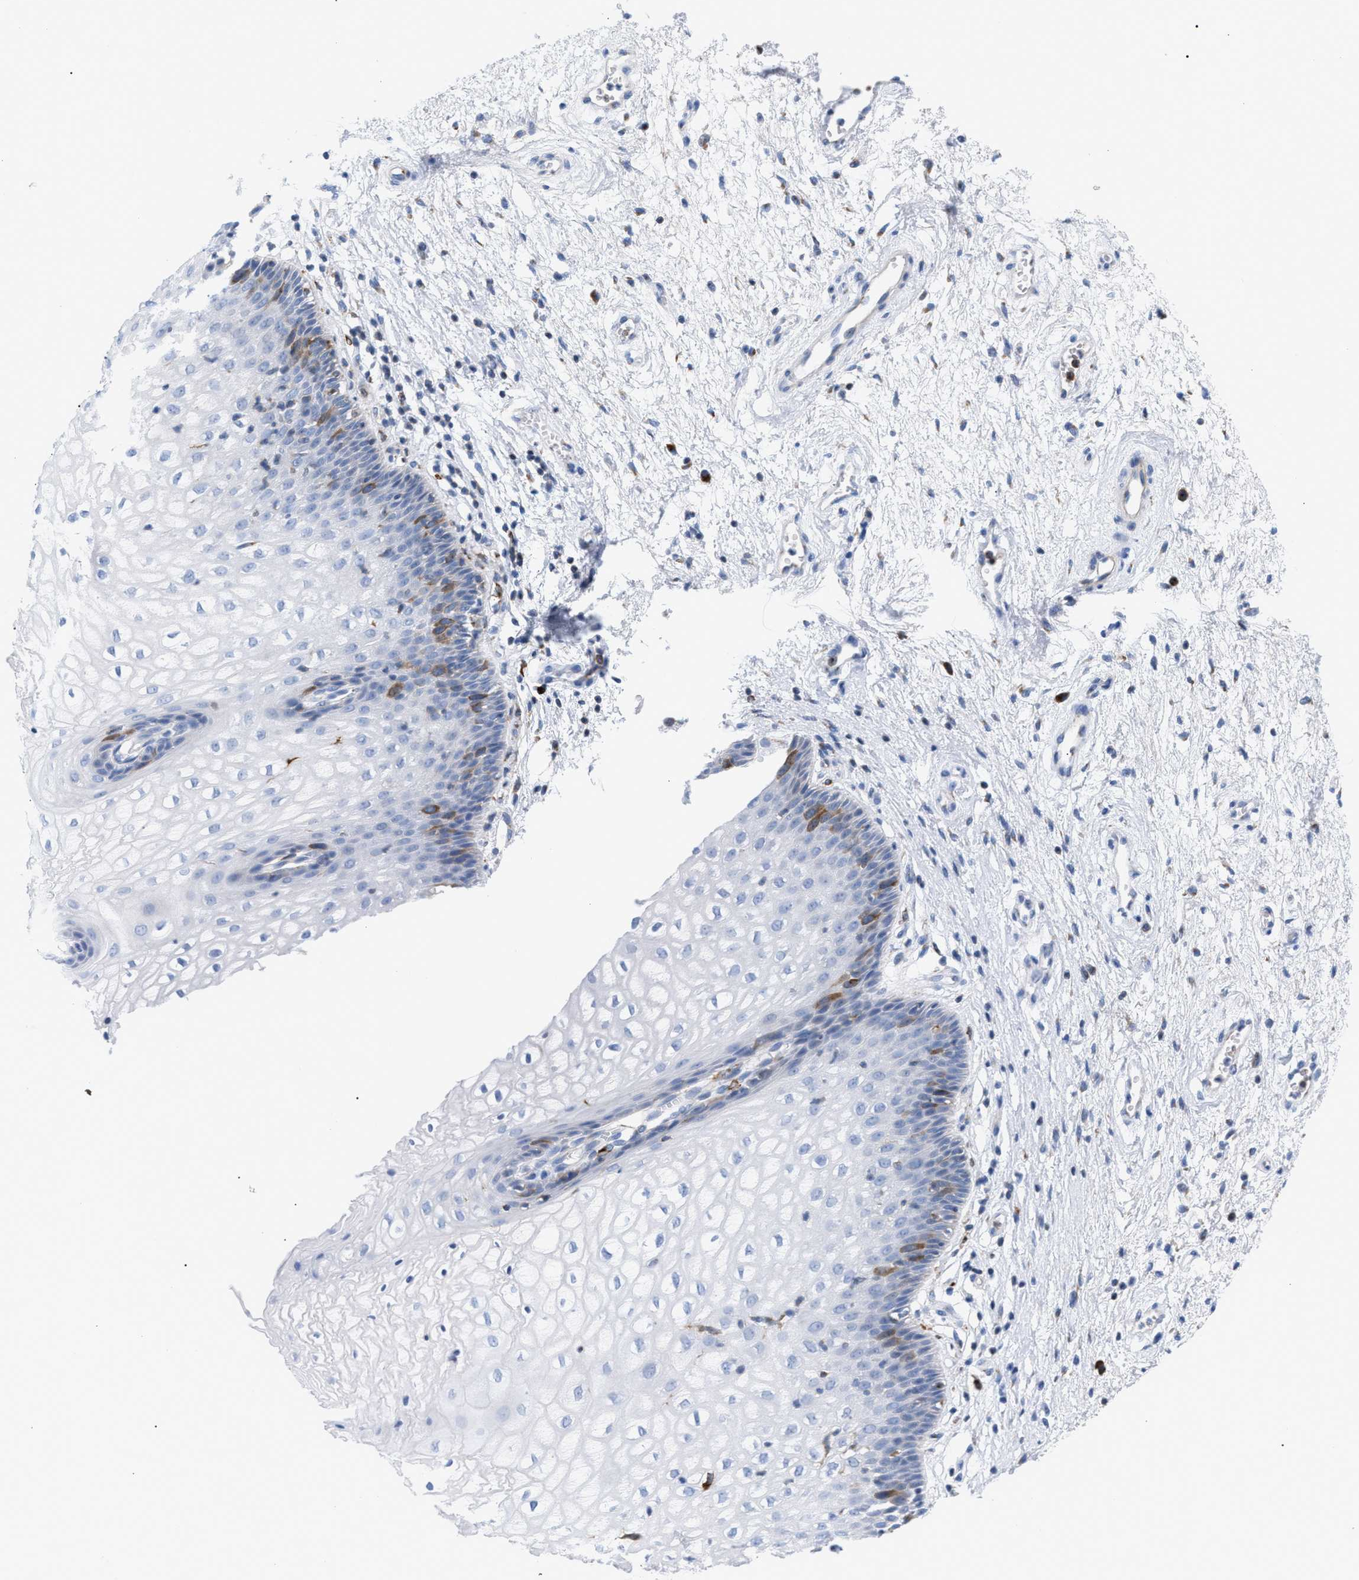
{"staining": {"intensity": "moderate", "quantity": "<25%", "location": "cytoplasmic/membranous"}, "tissue": "vagina", "cell_type": "Squamous epithelial cells", "image_type": "normal", "snomed": [{"axis": "morphology", "description": "Normal tissue, NOS"}, {"axis": "topography", "description": "Vagina"}], "caption": "Moderate cytoplasmic/membranous positivity is appreciated in approximately <25% of squamous epithelial cells in unremarkable vagina. The staining is performed using DAB (3,3'-diaminobenzidine) brown chromogen to label protein expression. The nuclei are counter-stained blue using hematoxylin.", "gene": "TACC3", "patient": {"sex": "female", "age": 34}}